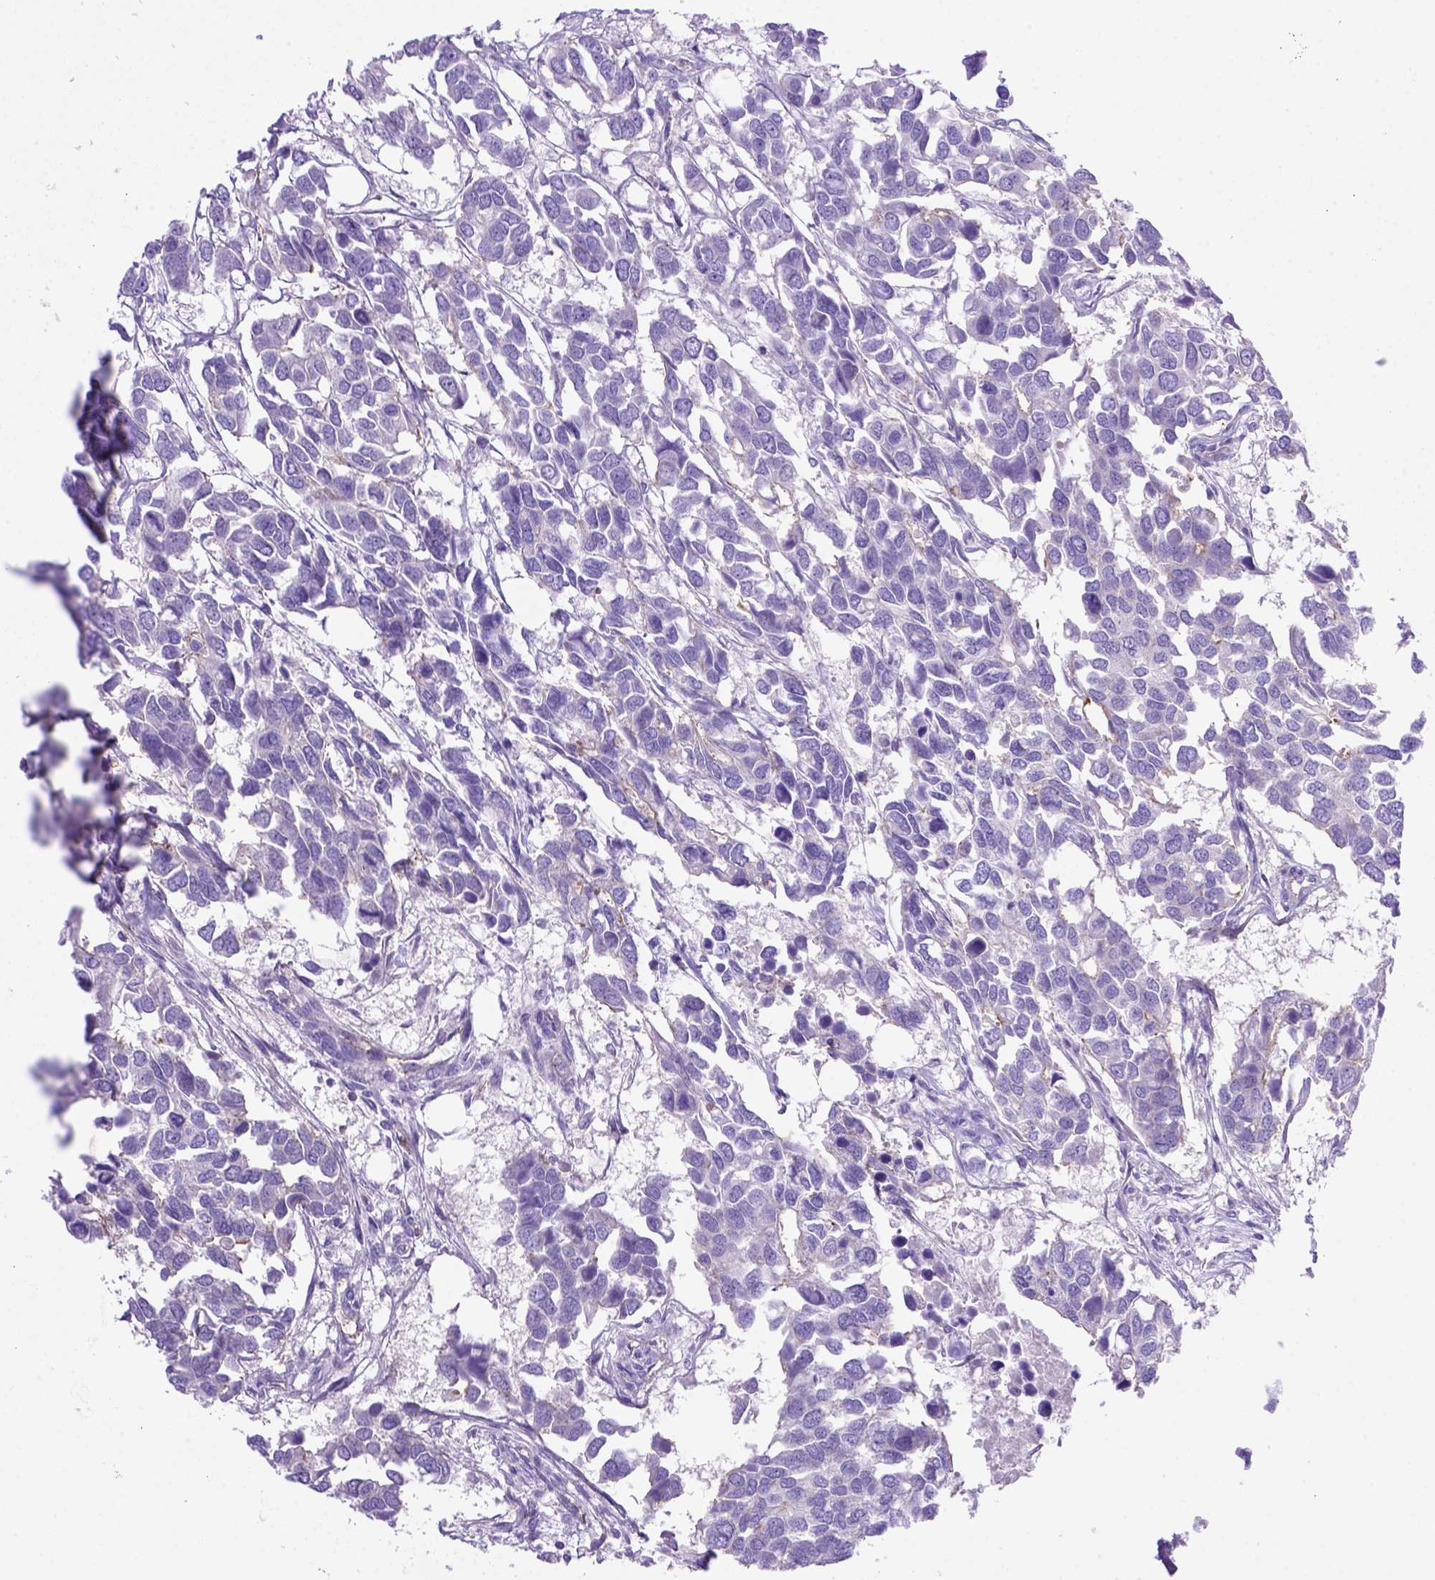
{"staining": {"intensity": "negative", "quantity": "none", "location": "none"}, "tissue": "breast cancer", "cell_type": "Tumor cells", "image_type": "cancer", "snomed": [{"axis": "morphology", "description": "Duct carcinoma"}, {"axis": "topography", "description": "Breast"}], "caption": "Human breast cancer stained for a protein using immunohistochemistry reveals no staining in tumor cells.", "gene": "PEX12", "patient": {"sex": "female", "age": 83}}